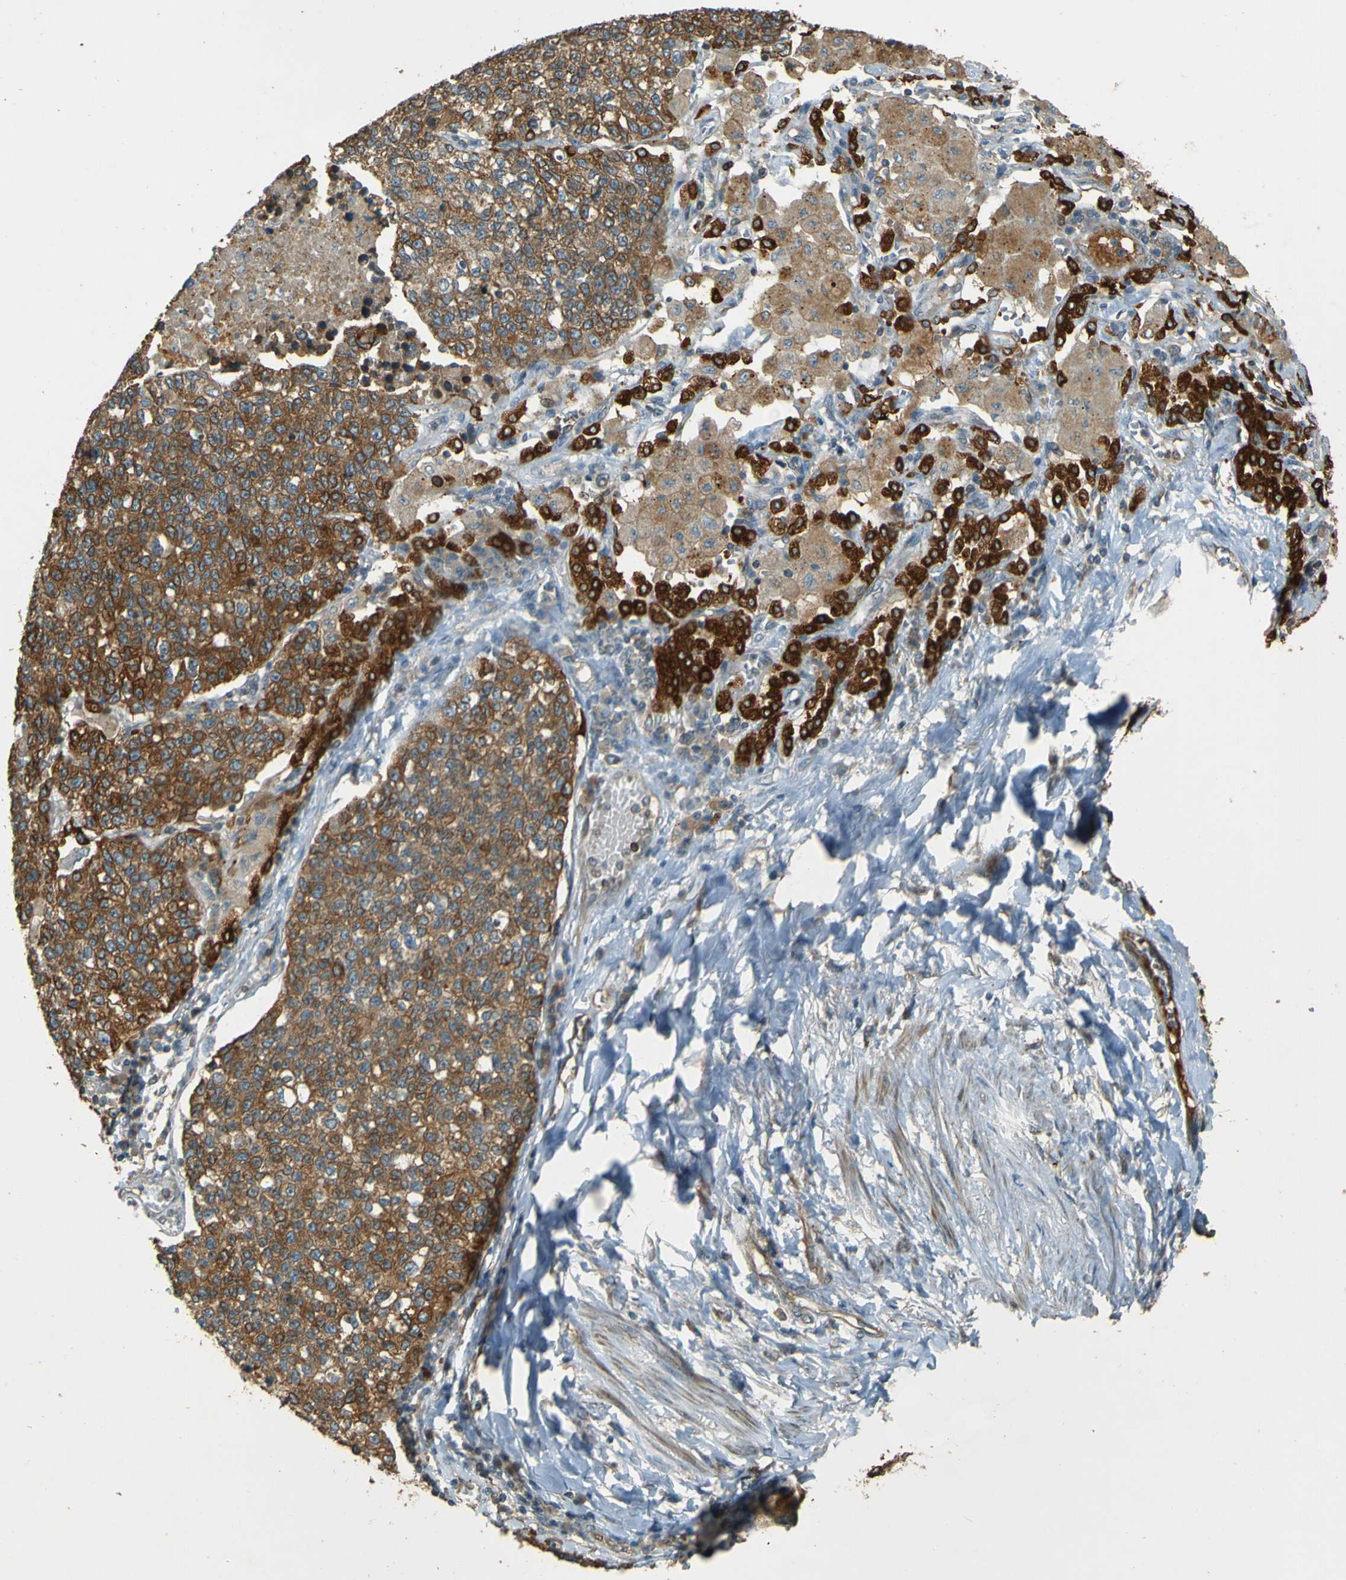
{"staining": {"intensity": "moderate", "quantity": ">75%", "location": "cytoplasmic/membranous"}, "tissue": "lung cancer", "cell_type": "Tumor cells", "image_type": "cancer", "snomed": [{"axis": "morphology", "description": "Adenocarcinoma, NOS"}, {"axis": "topography", "description": "Lung"}], "caption": "Brown immunohistochemical staining in lung adenocarcinoma displays moderate cytoplasmic/membranous expression in about >75% of tumor cells. The protein of interest is shown in brown color, while the nuclei are stained blue.", "gene": "LPCAT1", "patient": {"sex": "male", "age": 49}}